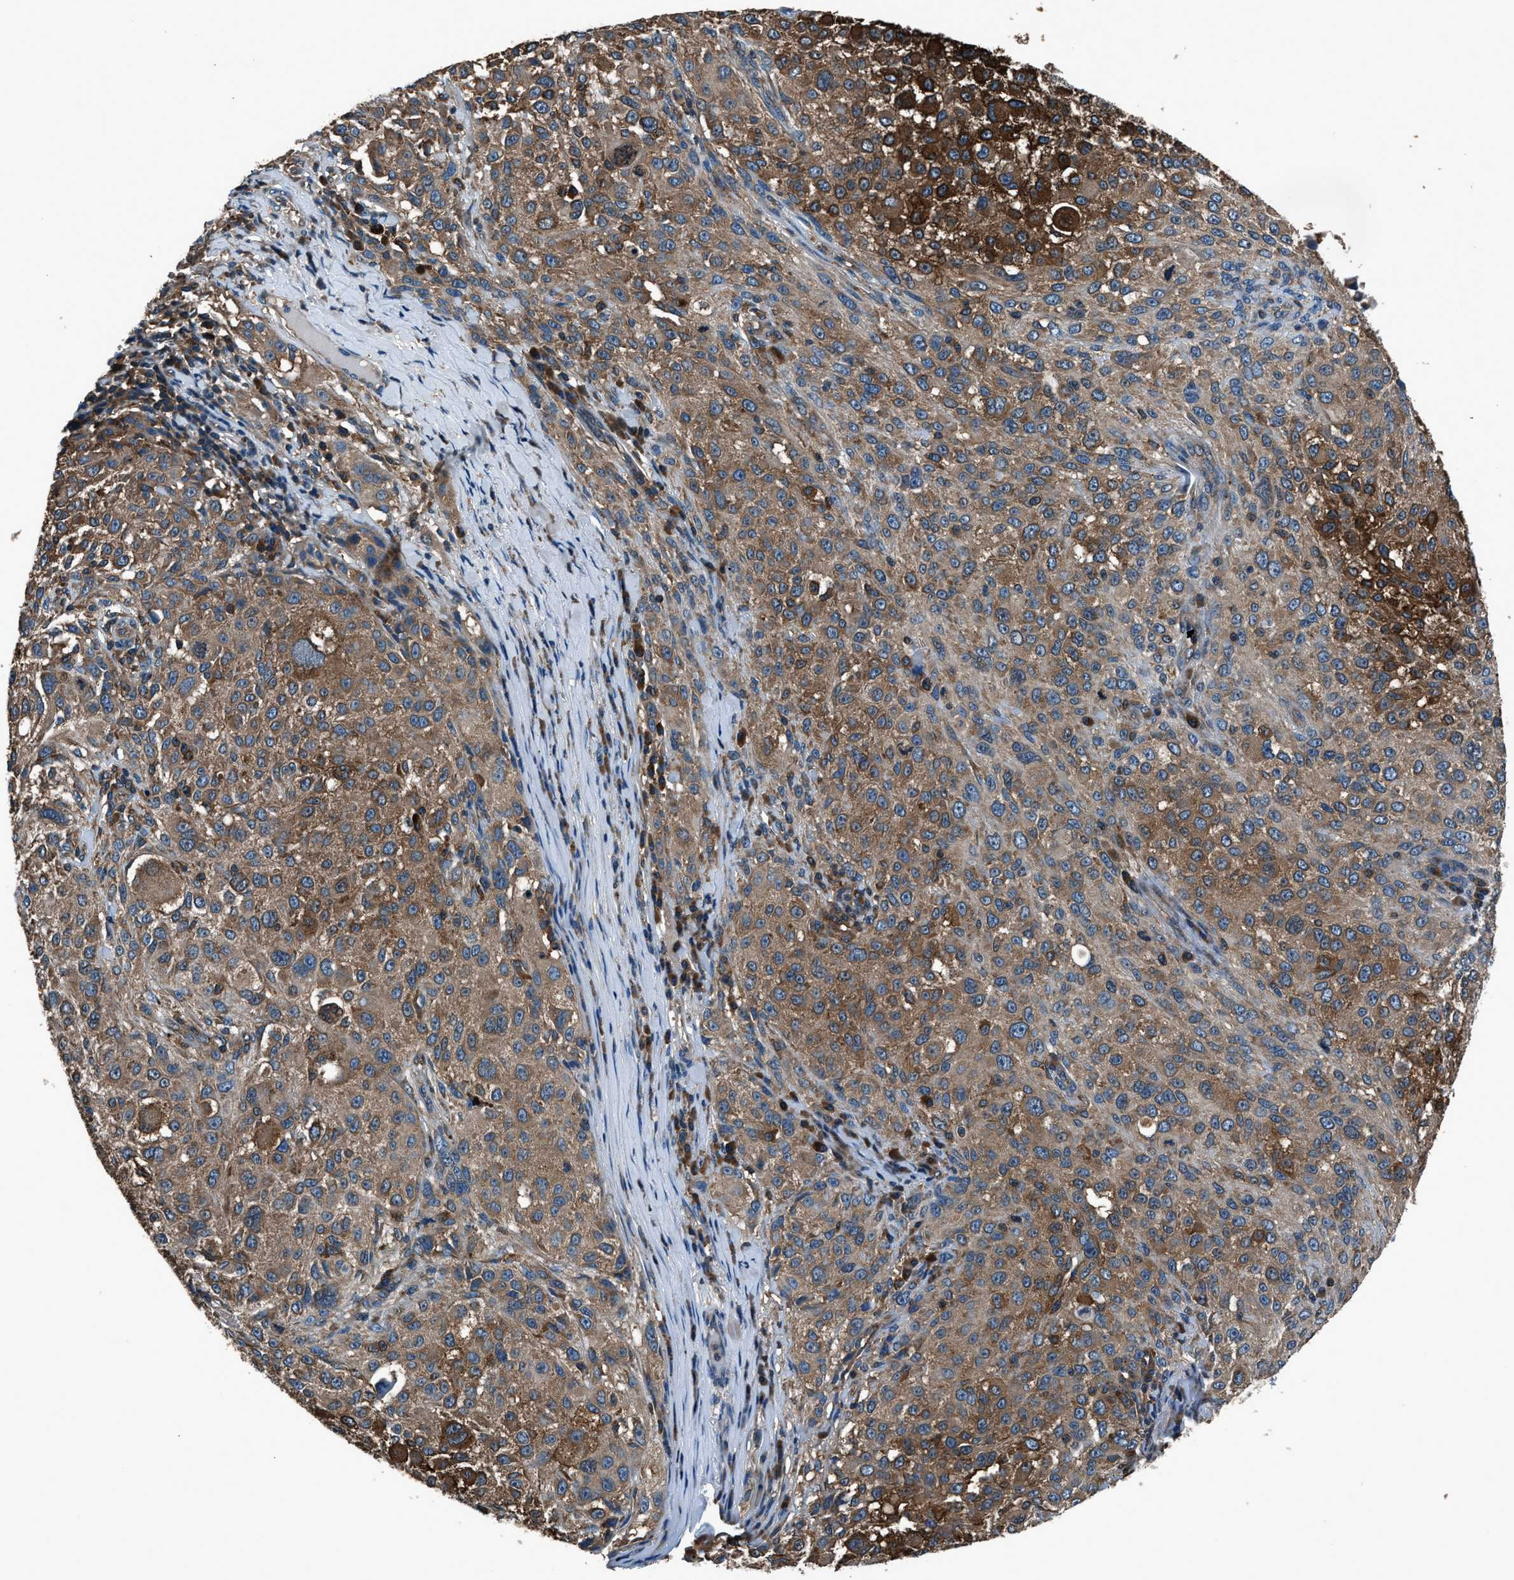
{"staining": {"intensity": "moderate", "quantity": ">75%", "location": "cytoplasmic/membranous"}, "tissue": "melanoma", "cell_type": "Tumor cells", "image_type": "cancer", "snomed": [{"axis": "morphology", "description": "Necrosis, NOS"}, {"axis": "morphology", "description": "Malignant melanoma, NOS"}, {"axis": "topography", "description": "Skin"}], "caption": "The photomicrograph reveals staining of melanoma, revealing moderate cytoplasmic/membranous protein staining (brown color) within tumor cells.", "gene": "ARFGAP2", "patient": {"sex": "female", "age": 87}}